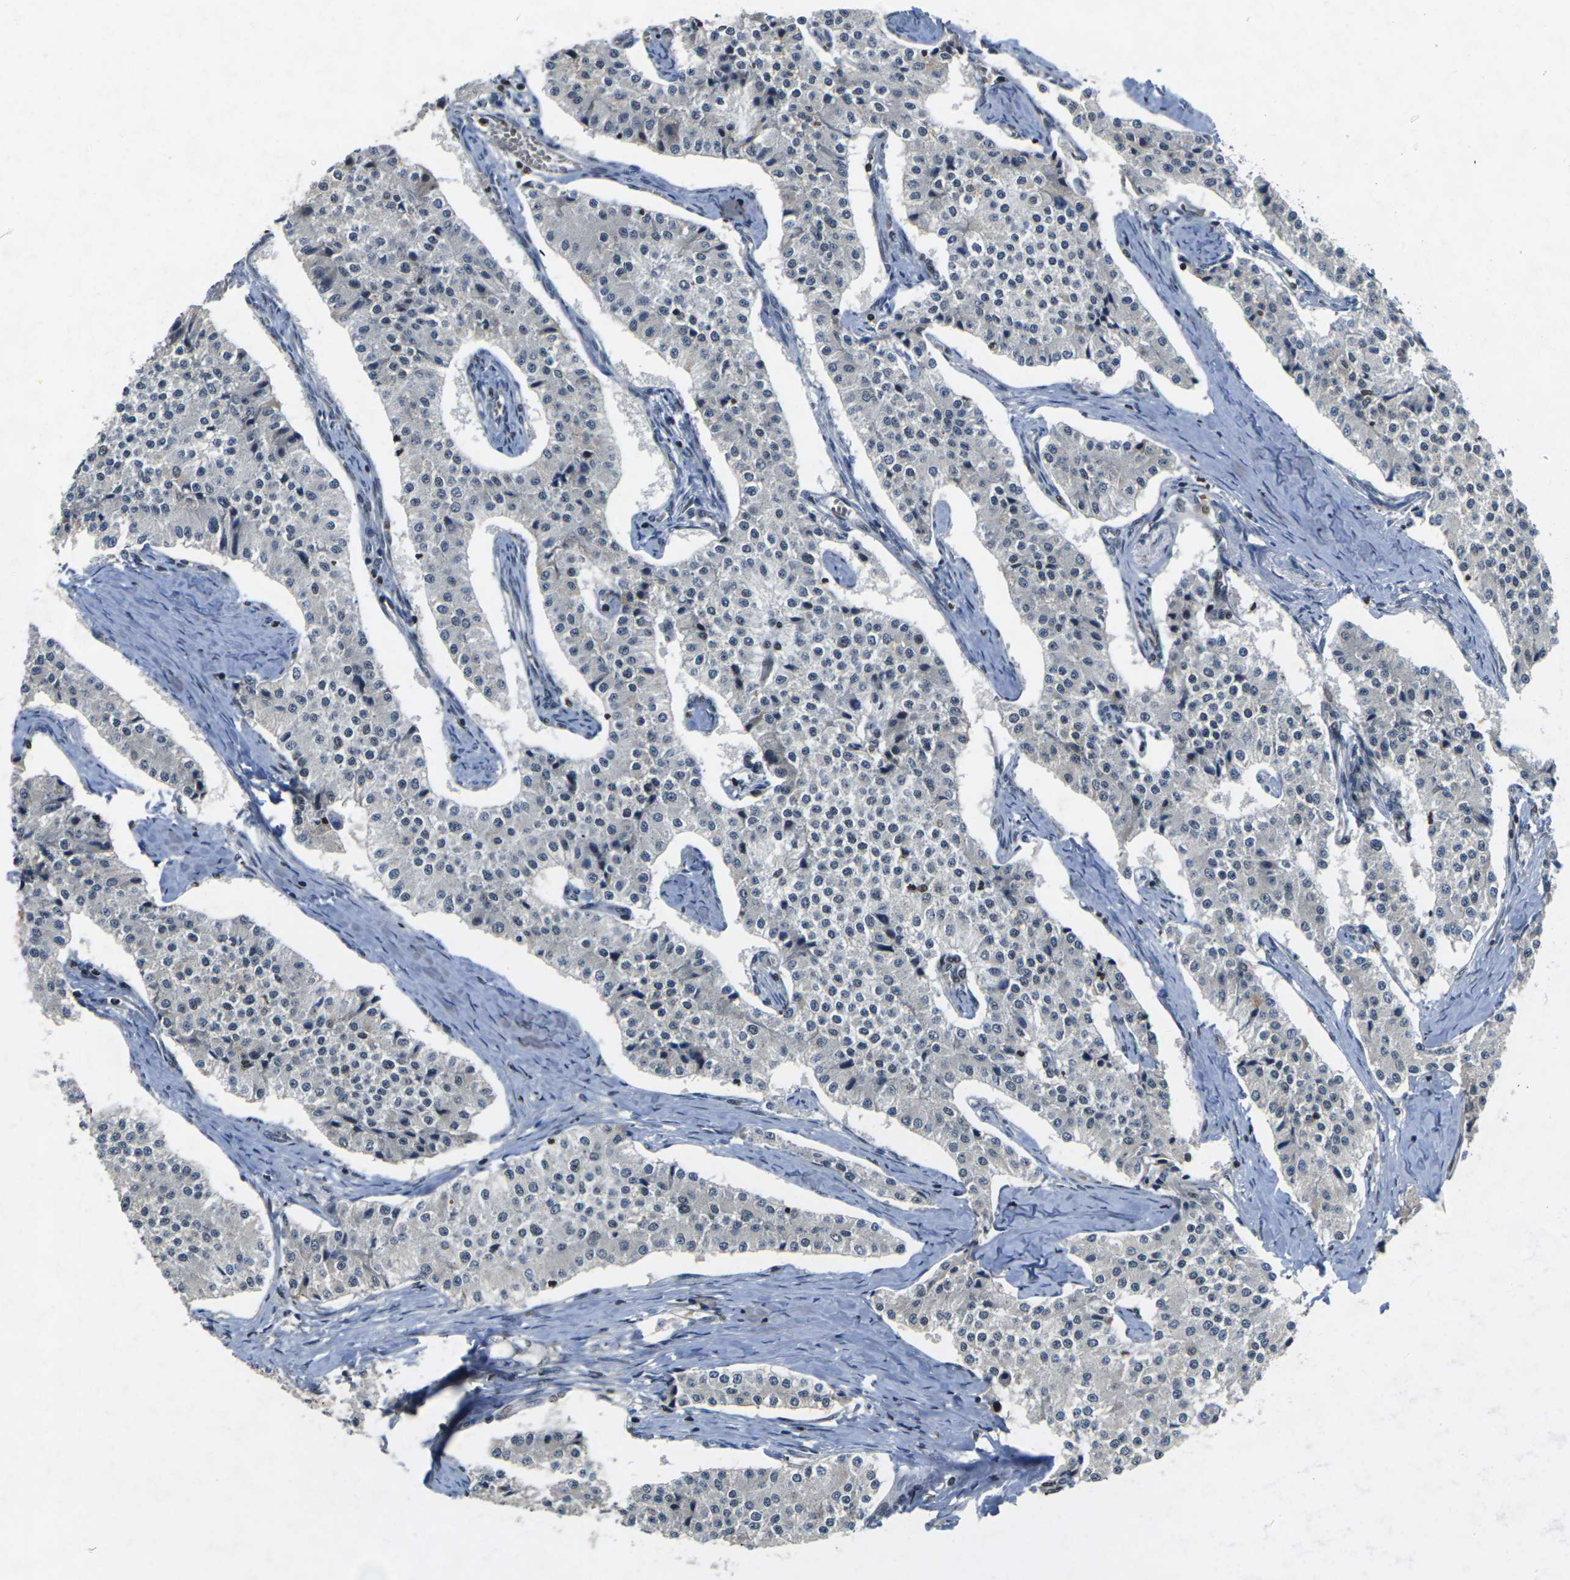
{"staining": {"intensity": "weak", "quantity": "<25%", "location": "cytoplasmic/membranous,nuclear"}, "tissue": "carcinoid", "cell_type": "Tumor cells", "image_type": "cancer", "snomed": [{"axis": "morphology", "description": "Carcinoid, malignant, NOS"}, {"axis": "topography", "description": "Colon"}], "caption": "High magnification brightfield microscopy of carcinoid stained with DAB (3,3'-diaminobenzidine) (brown) and counterstained with hematoxylin (blue): tumor cells show no significant positivity. (Immunohistochemistry (ihc), brightfield microscopy, high magnification).", "gene": "NELFA", "patient": {"sex": "female", "age": 52}}